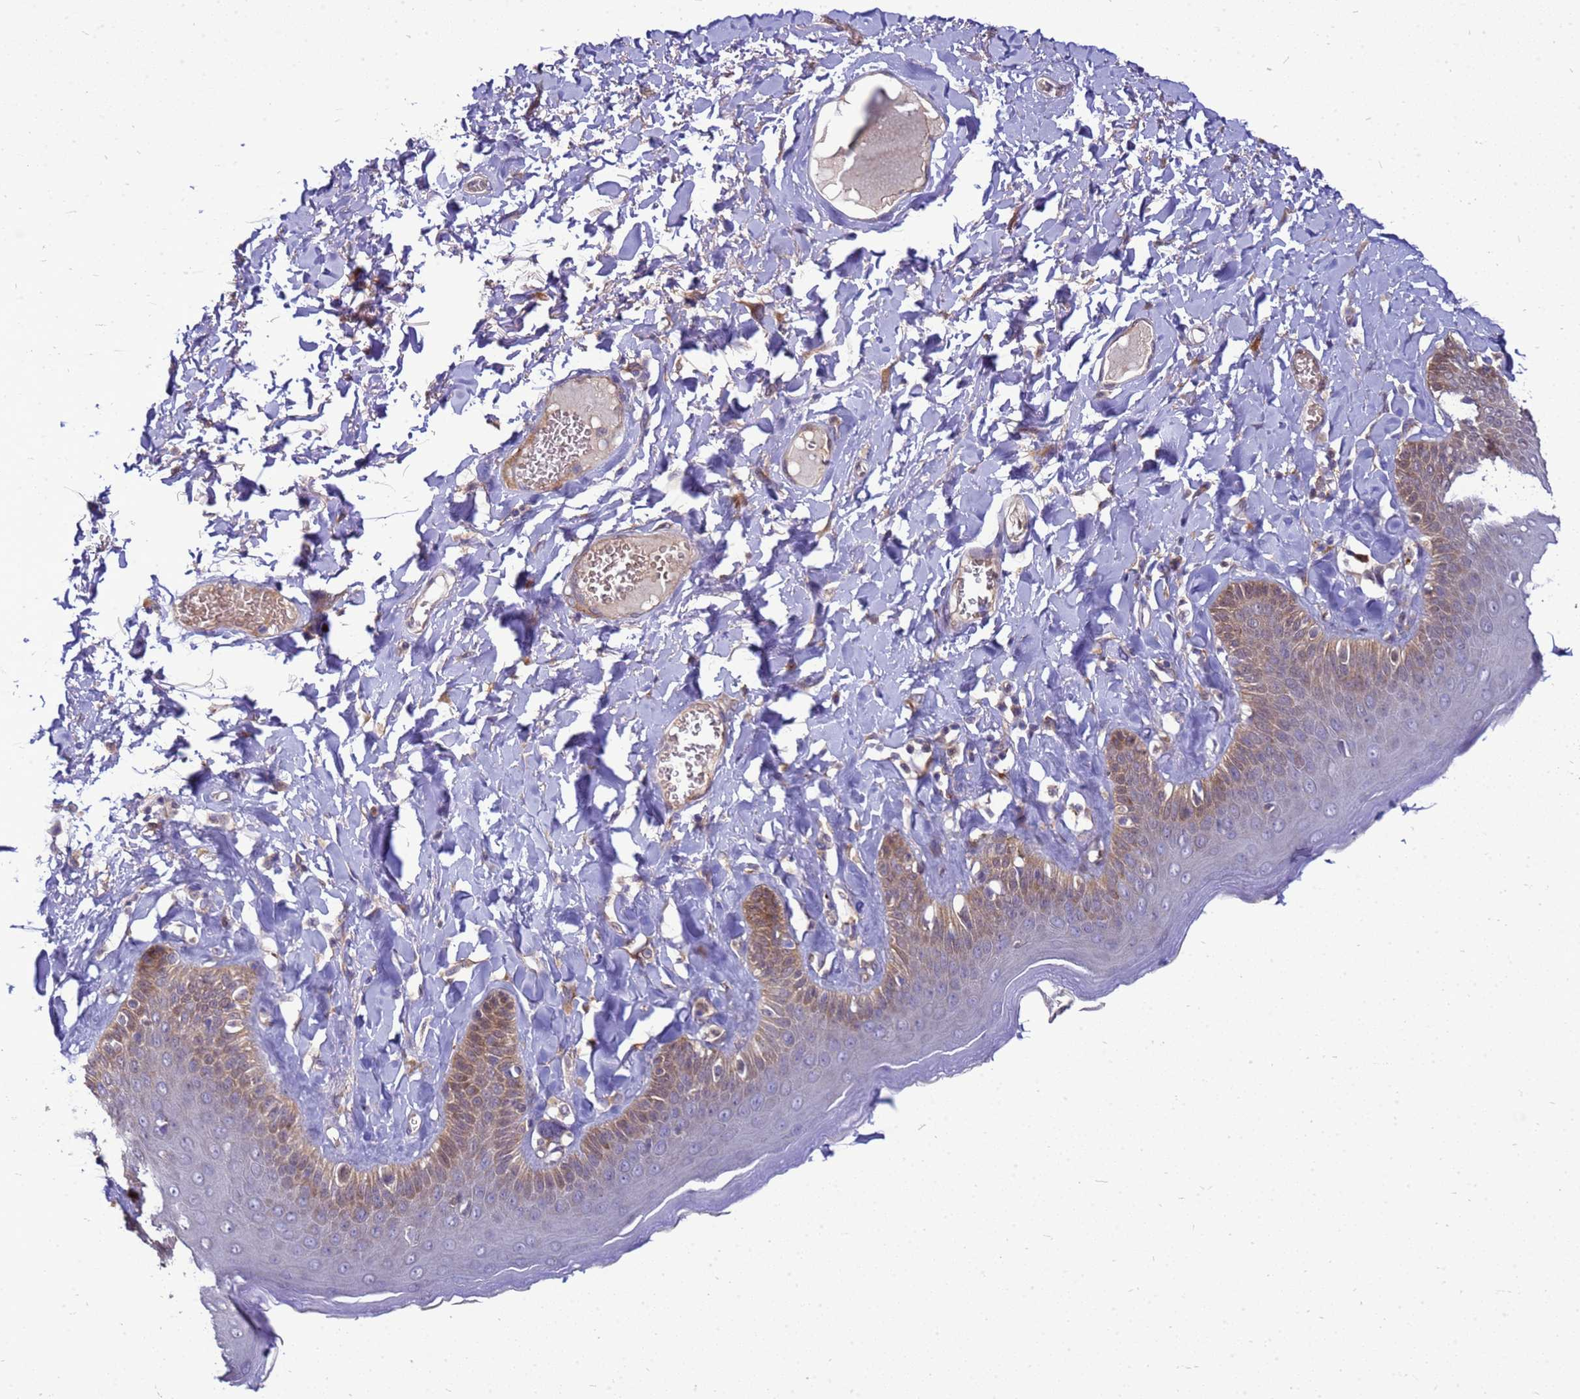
{"staining": {"intensity": "moderate", "quantity": "25%-75%", "location": "cytoplasmic/membranous,nuclear"}, "tissue": "skin", "cell_type": "Epidermal cells", "image_type": "normal", "snomed": [{"axis": "morphology", "description": "Normal tissue, NOS"}, {"axis": "topography", "description": "Anal"}], "caption": "An image of skin stained for a protein exhibits moderate cytoplasmic/membranous,nuclear brown staining in epidermal cells. Immunohistochemistry (ihc) stains the protein of interest in brown and the nuclei are stained blue.", "gene": "EIF4EBP3", "patient": {"sex": "male", "age": 69}}